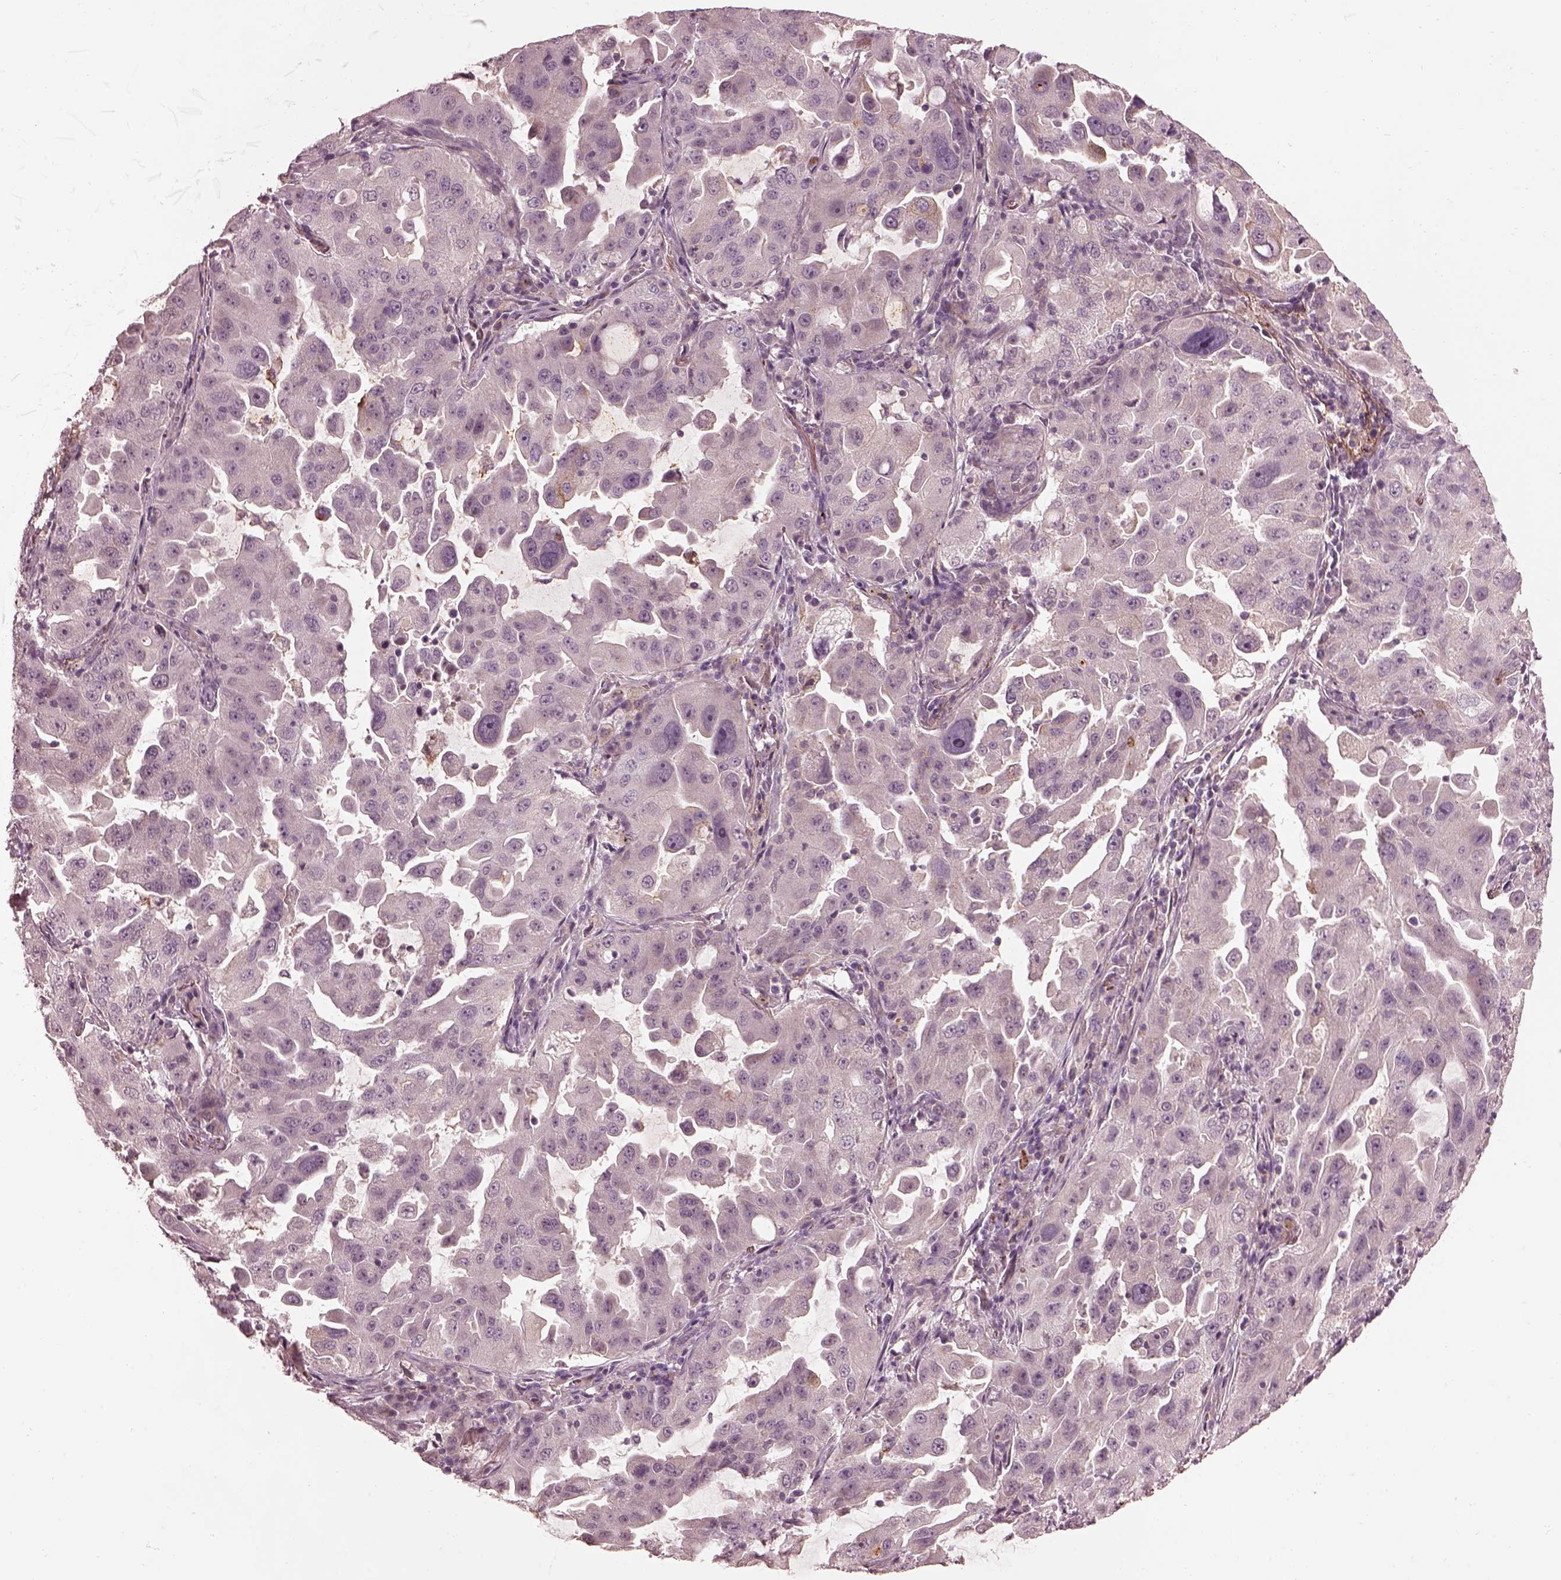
{"staining": {"intensity": "negative", "quantity": "none", "location": "none"}, "tissue": "lung cancer", "cell_type": "Tumor cells", "image_type": "cancer", "snomed": [{"axis": "morphology", "description": "Adenocarcinoma, NOS"}, {"axis": "topography", "description": "Lung"}], "caption": "Tumor cells show no significant expression in lung cancer.", "gene": "EFEMP1", "patient": {"sex": "female", "age": 61}}